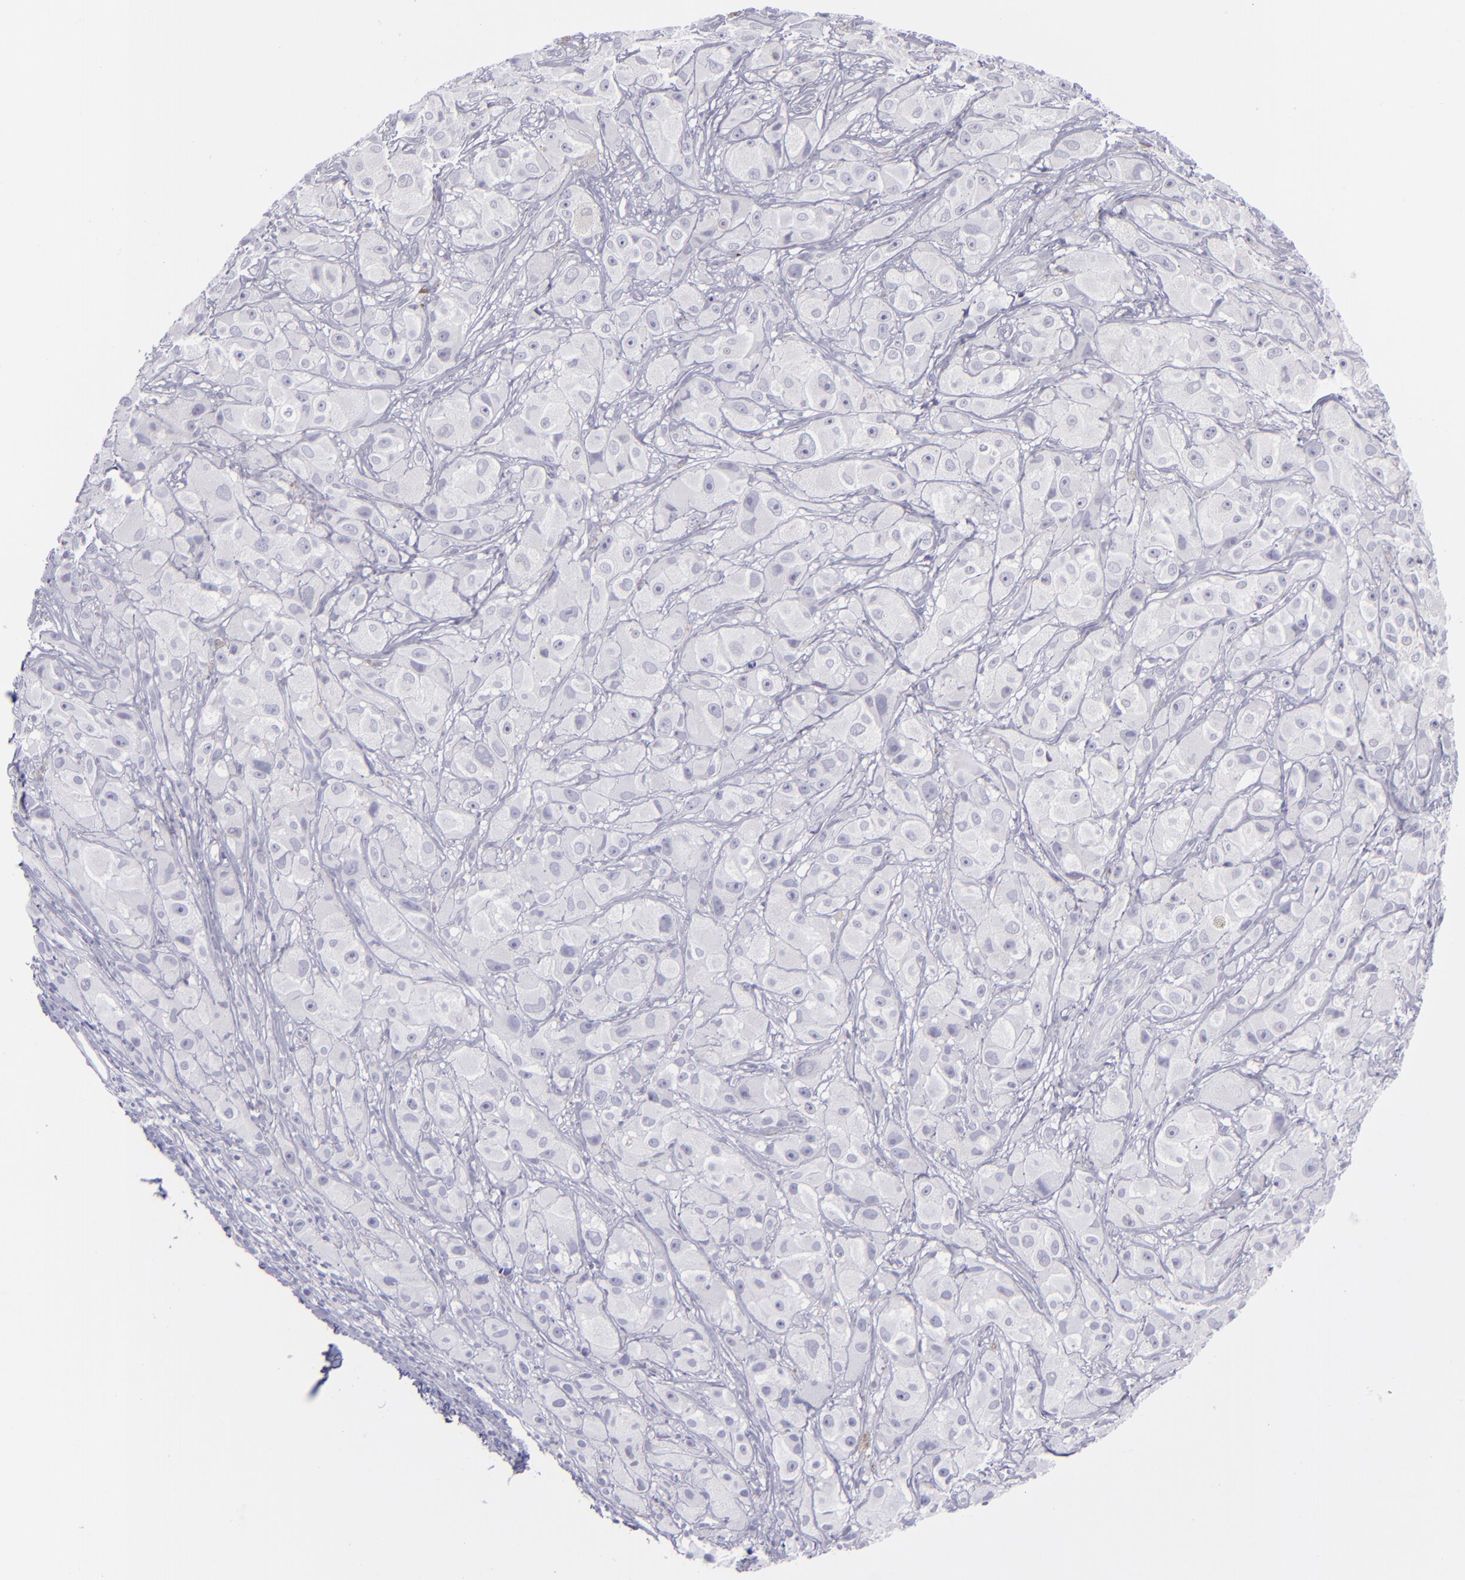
{"staining": {"intensity": "negative", "quantity": "none", "location": "none"}, "tissue": "melanoma", "cell_type": "Tumor cells", "image_type": "cancer", "snomed": [{"axis": "morphology", "description": "Malignant melanoma, NOS"}, {"axis": "topography", "description": "Skin"}], "caption": "This is an immunohistochemistry photomicrograph of melanoma. There is no positivity in tumor cells.", "gene": "CD22", "patient": {"sex": "male", "age": 56}}